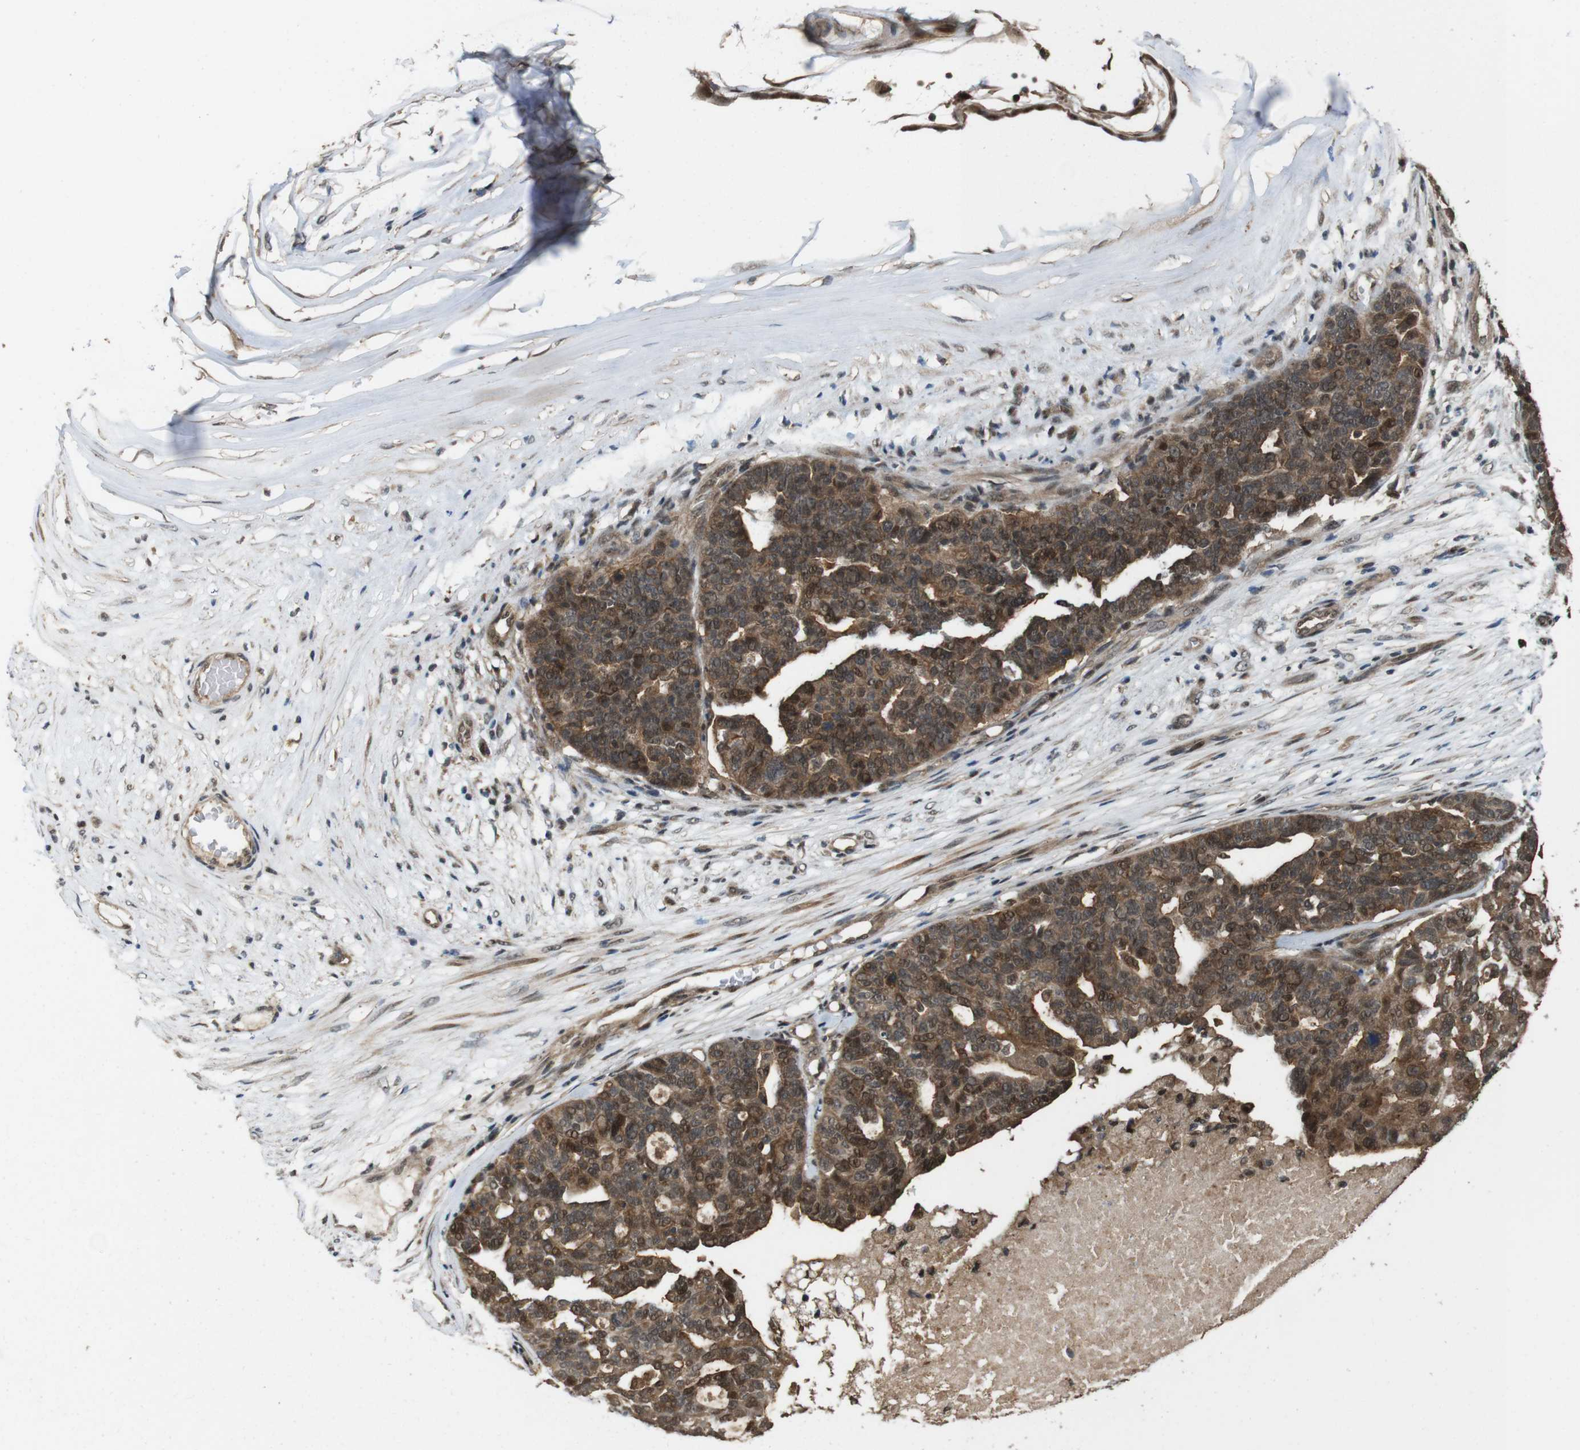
{"staining": {"intensity": "moderate", "quantity": ">75%", "location": "cytoplasmic/membranous,nuclear"}, "tissue": "ovarian cancer", "cell_type": "Tumor cells", "image_type": "cancer", "snomed": [{"axis": "morphology", "description": "Cystadenocarcinoma, serous, NOS"}, {"axis": "topography", "description": "Ovary"}], "caption": "Ovarian cancer (serous cystadenocarcinoma) tissue demonstrates moderate cytoplasmic/membranous and nuclear positivity in about >75% of tumor cells", "gene": "CDC34", "patient": {"sex": "female", "age": 59}}